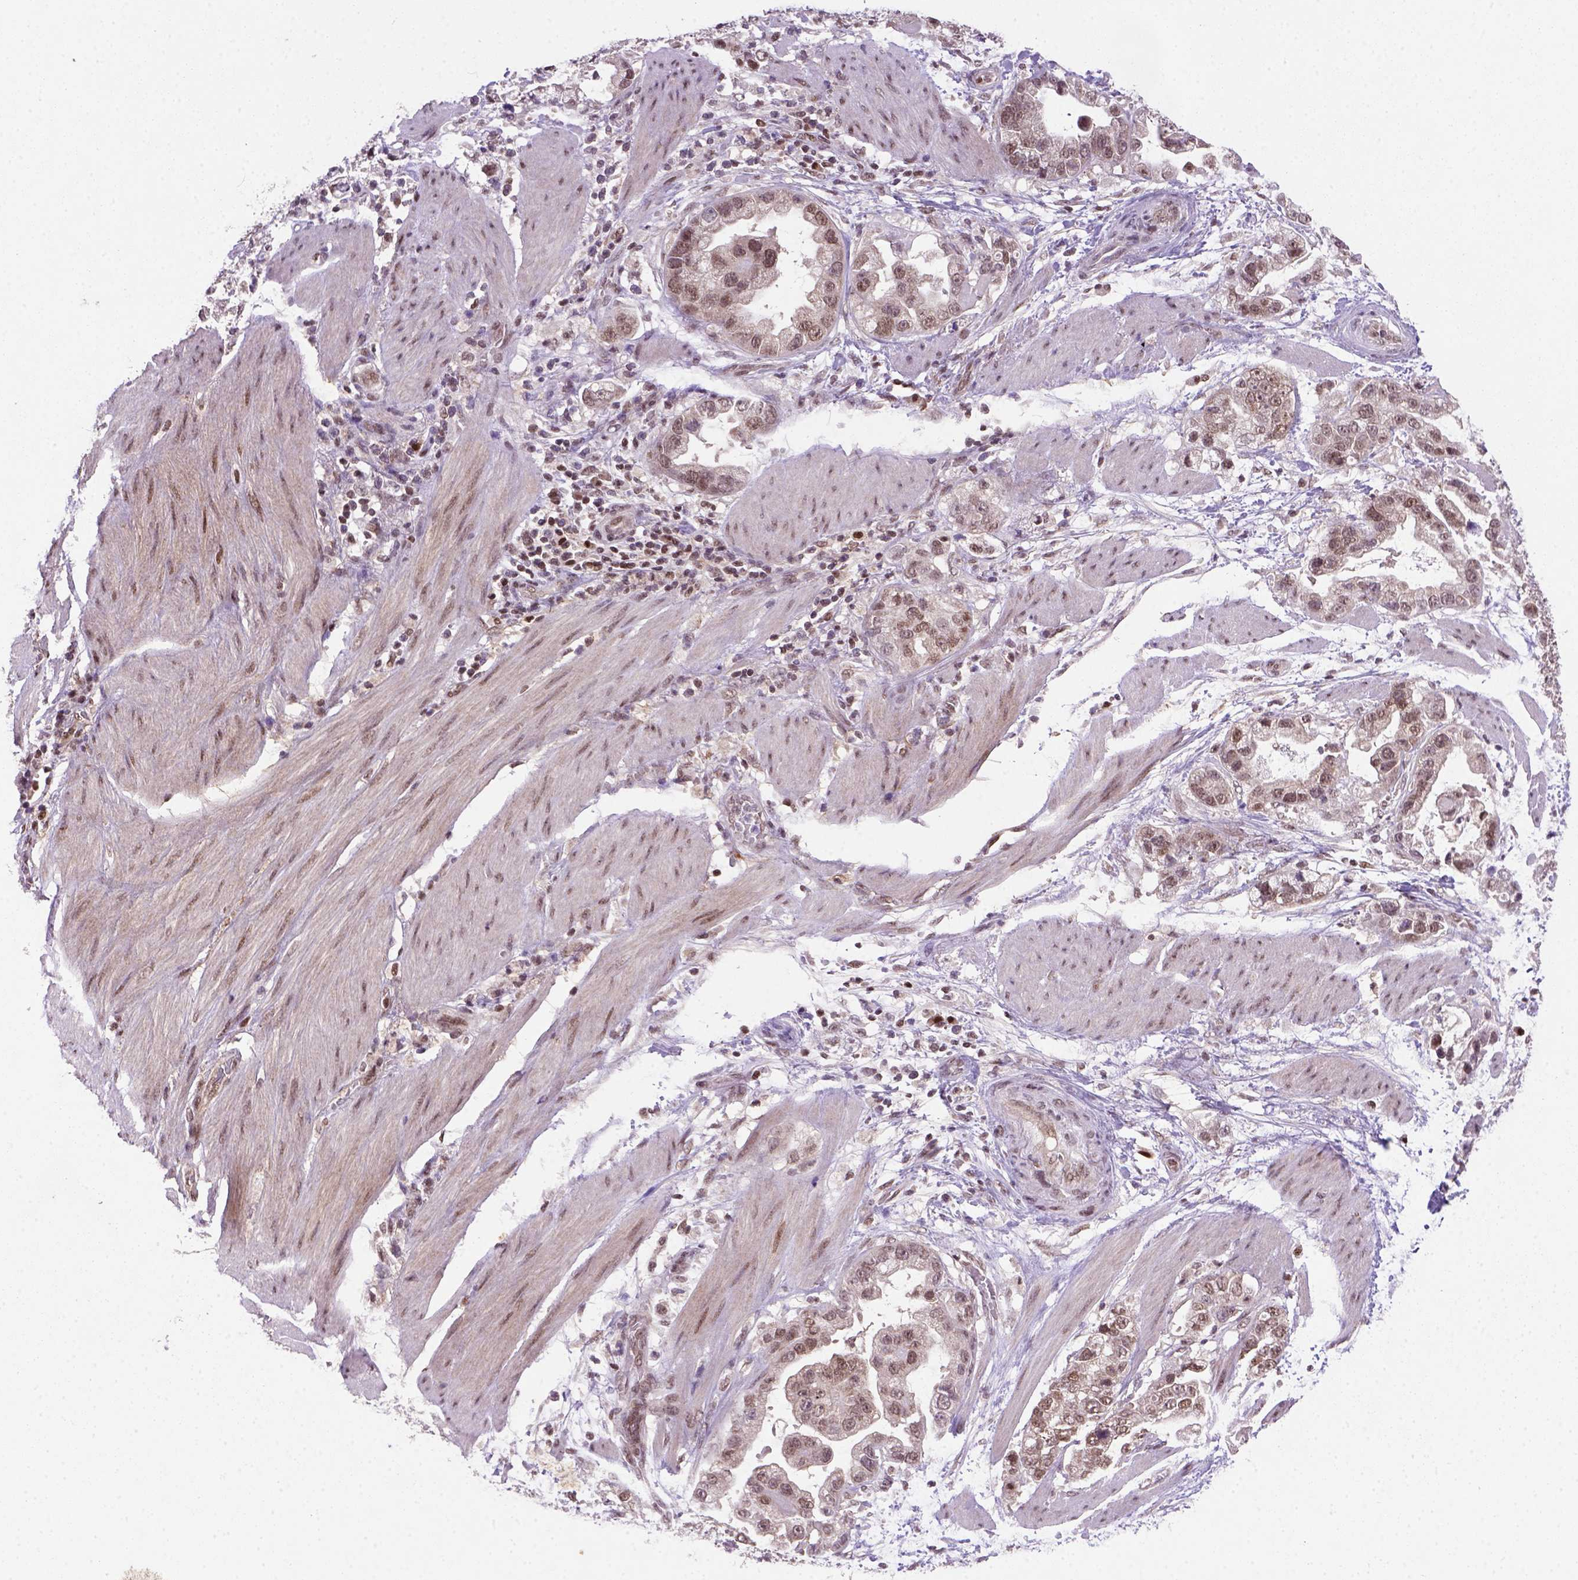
{"staining": {"intensity": "moderate", "quantity": ">75%", "location": "nuclear"}, "tissue": "stomach cancer", "cell_type": "Tumor cells", "image_type": "cancer", "snomed": [{"axis": "morphology", "description": "Adenocarcinoma, NOS"}, {"axis": "topography", "description": "Stomach"}], "caption": "Immunohistochemical staining of human adenocarcinoma (stomach) reveals medium levels of moderate nuclear positivity in about >75% of tumor cells.", "gene": "MGMT", "patient": {"sex": "male", "age": 59}}